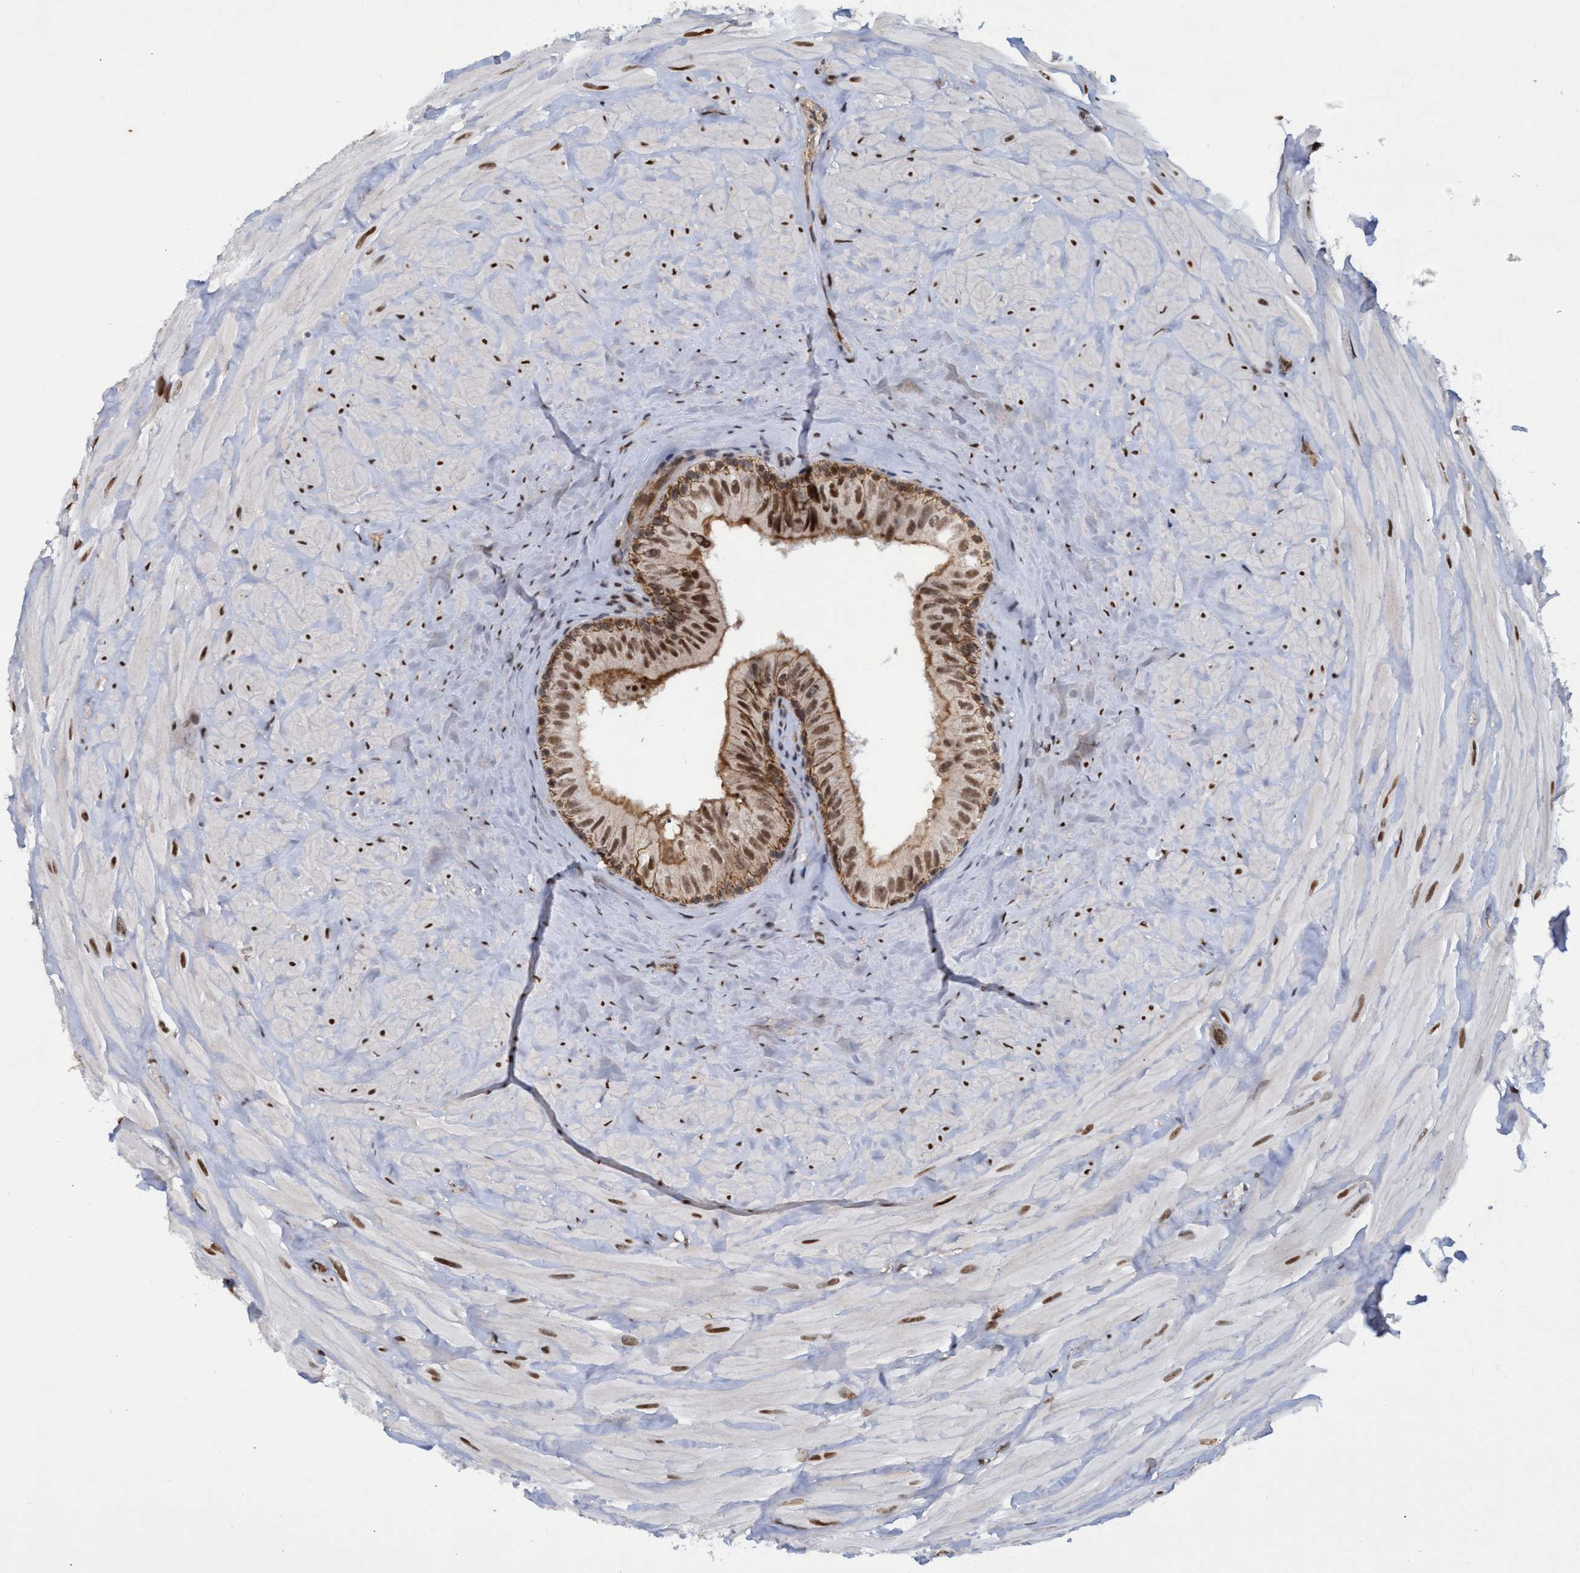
{"staining": {"intensity": "moderate", "quantity": ">75%", "location": "cytoplasmic/membranous,nuclear"}, "tissue": "epididymis", "cell_type": "Glandular cells", "image_type": "normal", "snomed": [{"axis": "morphology", "description": "Normal tissue, NOS"}, {"axis": "topography", "description": "Ureter, NOS"}], "caption": "Immunohistochemistry (DAB (3,3'-diaminobenzidine)) staining of normal human epididymis reveals moderate cytoplasmic/membranous,nuclear protein positivity in about >75% of glandular cells.", "gene": "GTF2F1", "patient": {"sex": "male", "age": 61}}